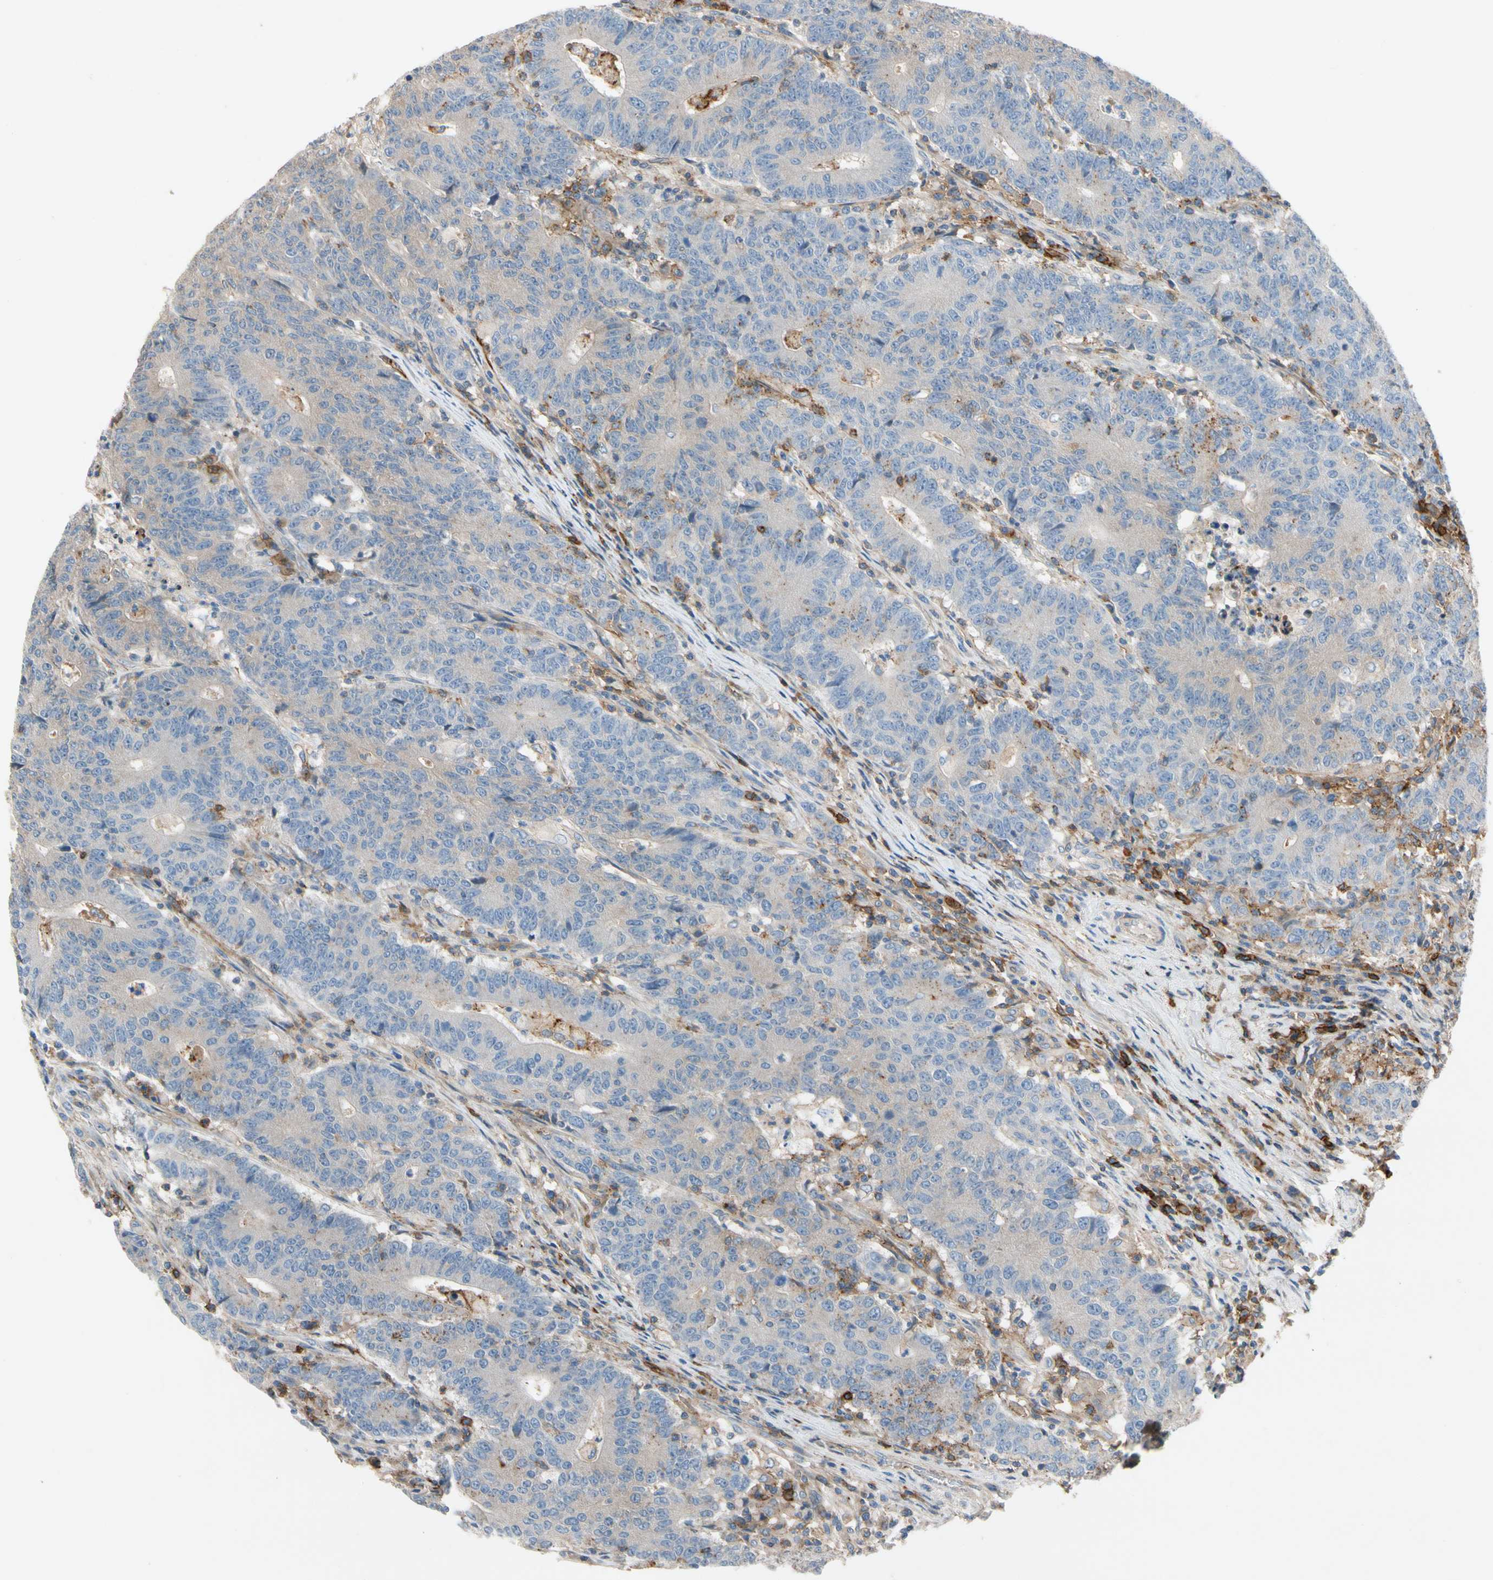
{"staining": {"intensity": "weak", "quantity": "<25%", "location": "cytoplasmic/membranous"}, "tissue": "colorectal cancer", "cell_type": "Tumor cells", "image_type": "cancer", "snomed": [{"axis": "morphology", "description": "Normal tissue, NOS"}, {"axis": "morphology", "description": "Adenocarcinoma, NOS"}, {"axis": "topography", "description": "Colon"}], "caption": "Tumor cells show no significant protein expression in adenocarcinoma (colorectal). Nuclei are stained in blue.", "gene": "NDFIP2", "patient": {"sex": "female", "age": 75}}